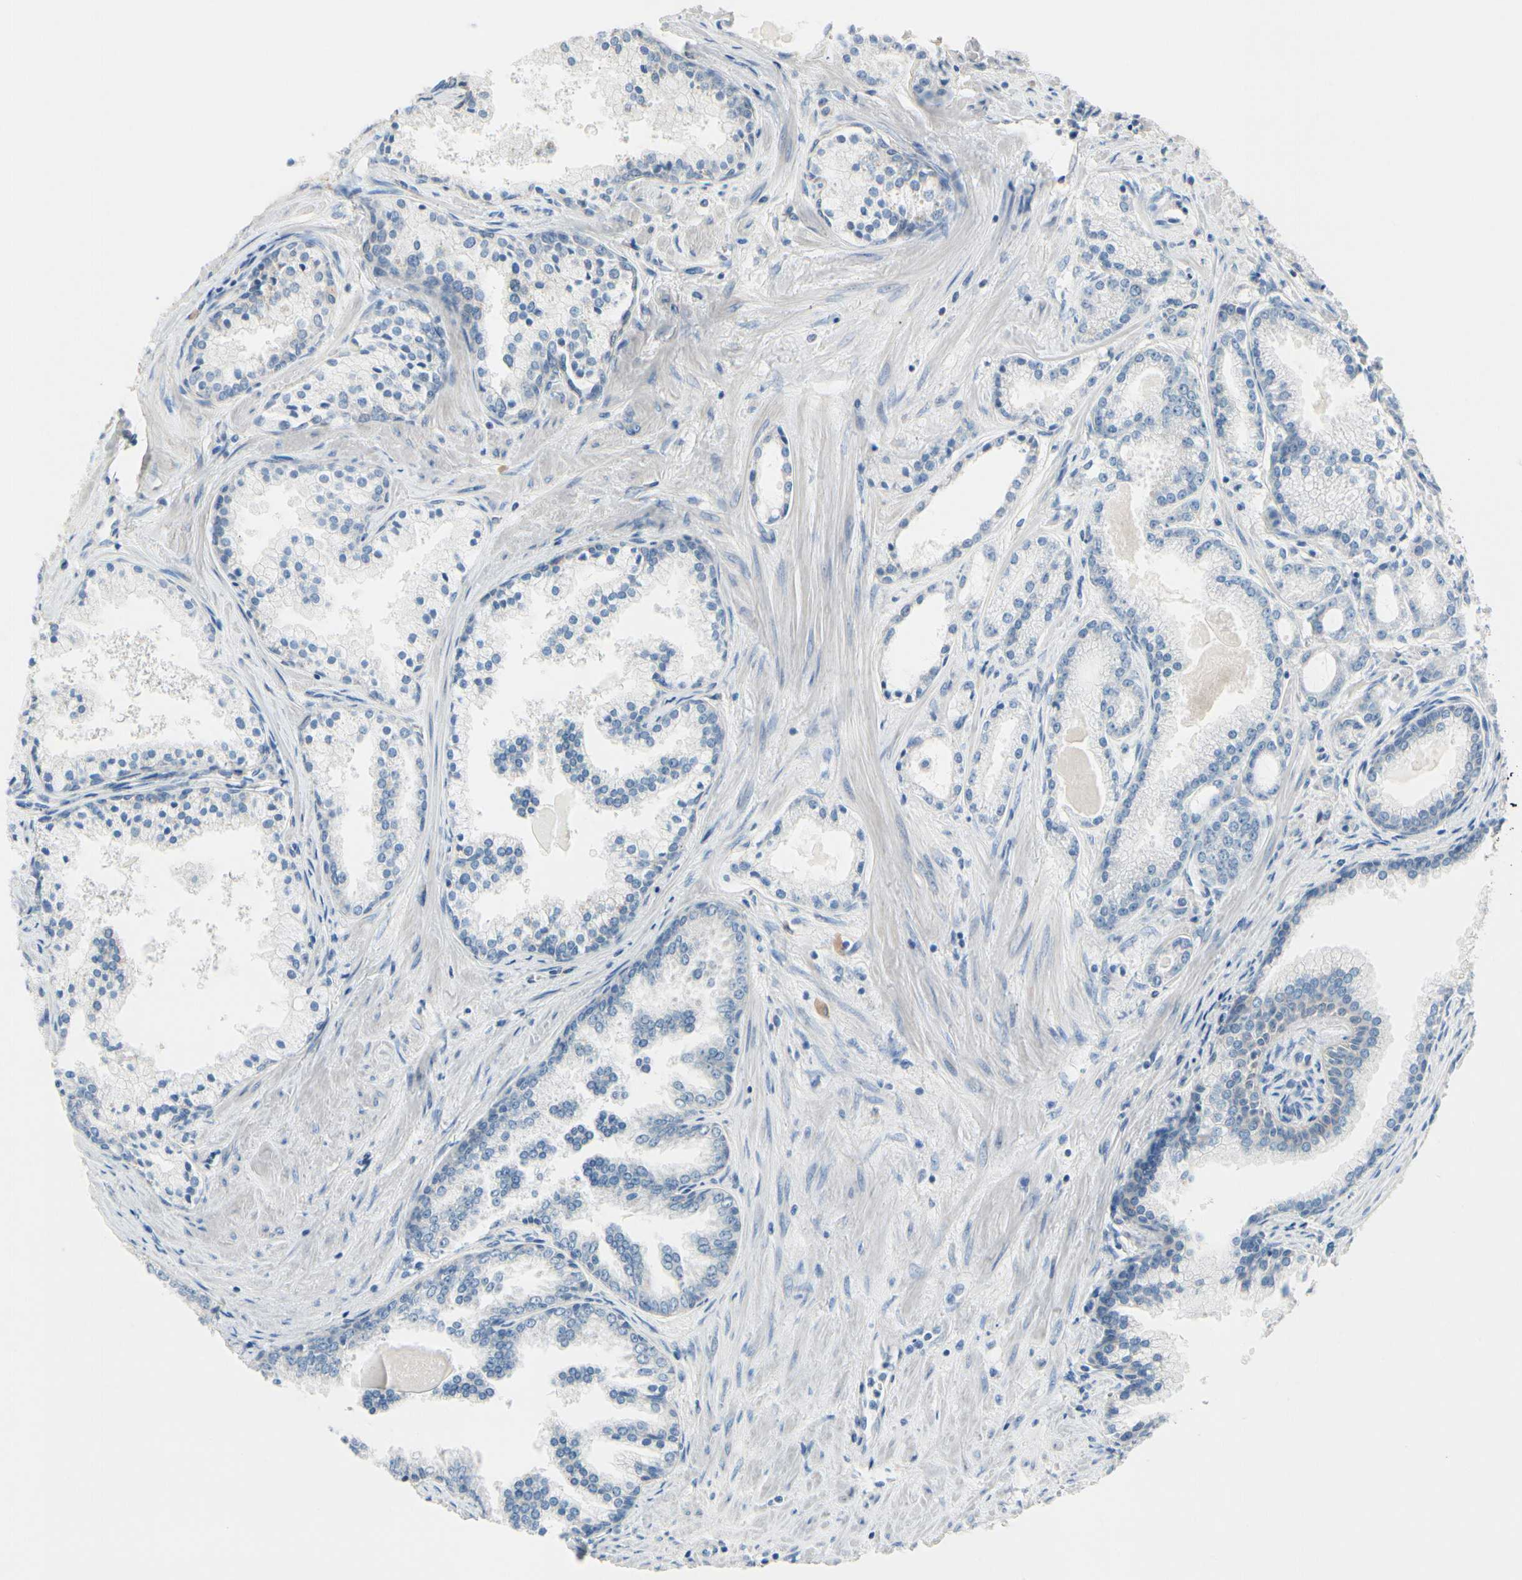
{"staining": {"intensity": "negative", "quantity": "none", "location": "none"}, "tissue": "prostate cancer", "cell_type": "Tumor cells", "image_type": "cancer", "snomed": [{"axis": "morphology", "description": "Adenocarcinoma, High grade"}, {"axis": "topography", "description": "Prostate"}], "caption": "Immunohistochemical staining of prostate cancer (high-grade adenocarcinoma) displays no significant expression in tumor cells. Nuclei are stained in blue.", "gene": "CKAP2", "patient": {"sex": "male", "age": 61}}